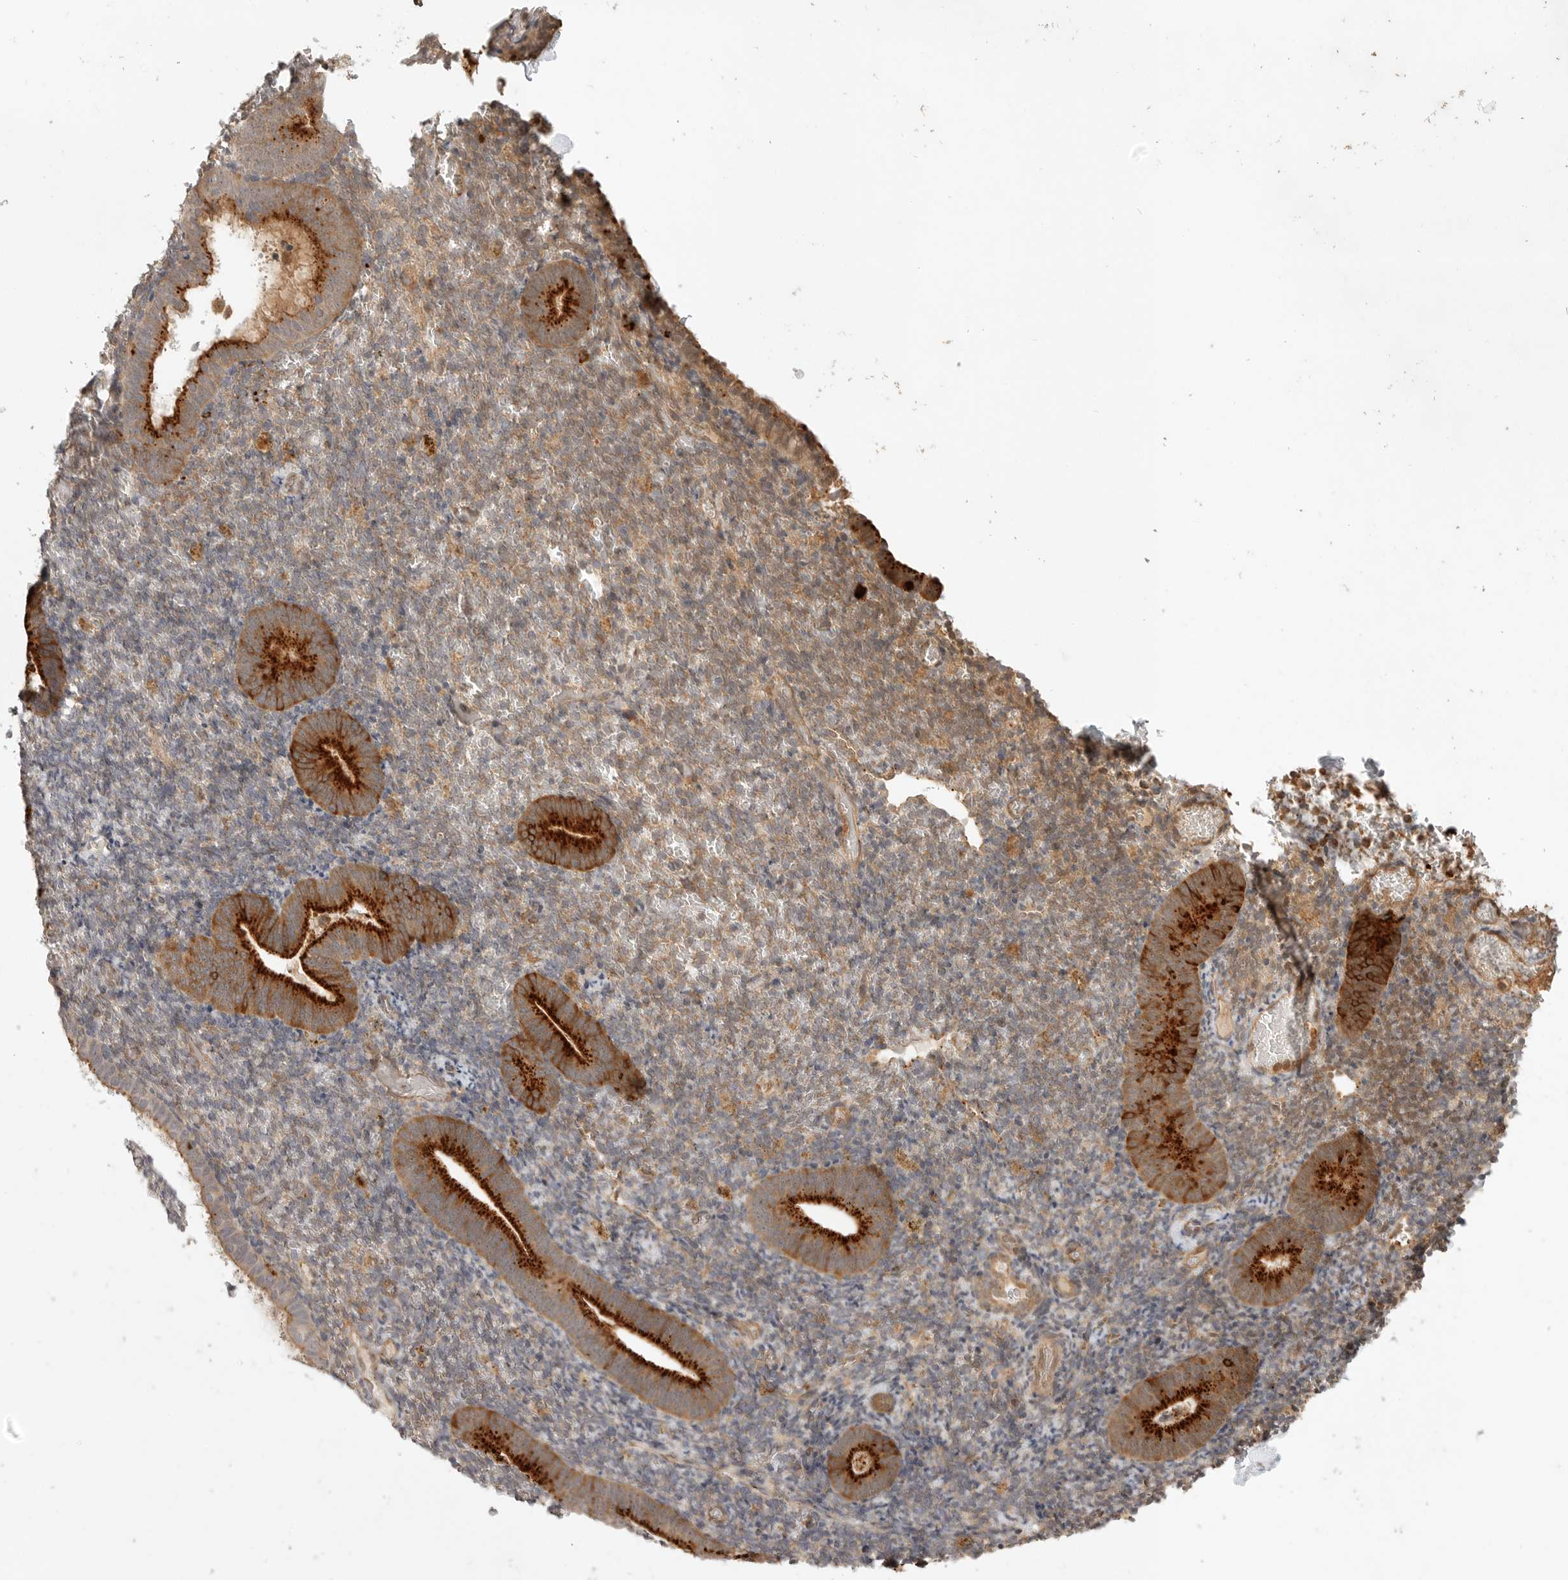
{"staining": {"intensity": "moderate", "quantity": "25%-75%", "location": "cytoplasmic/membranous"}, "tissue": "endometrium", "cell_type": "Cells in endometrial stroma", "image_type": "normal", "snomed": [{"axis": "morphology", "description": "Normal tissue, NOS"}, {"axis": "topography", "description": "Endometrium"}], "caption": "Immunohistochemistry (IHC) photomicrograph of normal endometrium stained for a protein (brown), which shows medium levels of moderate cytoplasmic/membranous expression in about 25%-75% of cells in endometrial stroma.", "gene": "ZNF232", "patient": {"sex": "female", "age": 51}}